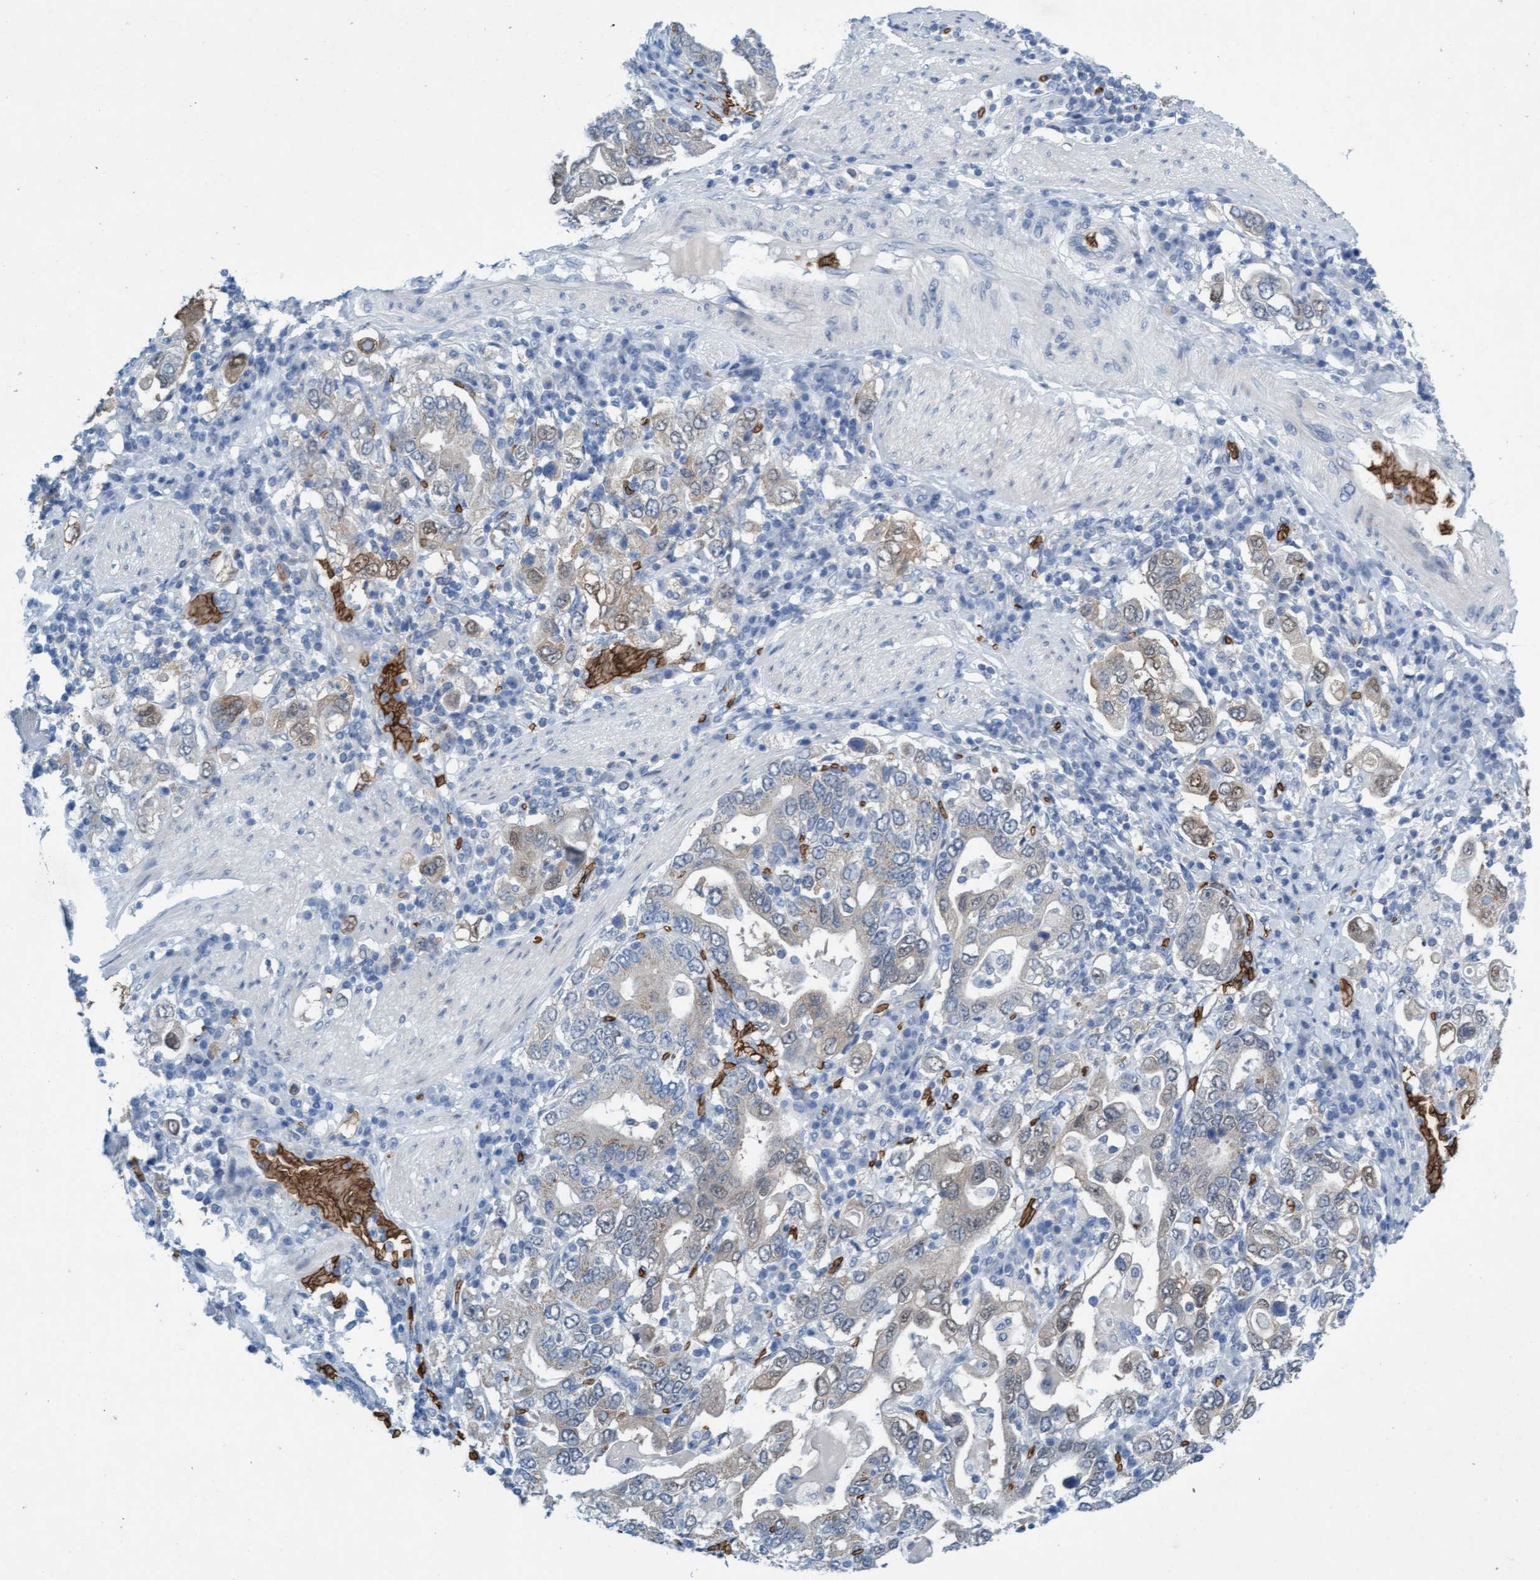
{"staining": {"intensity": "weak", "quantity": "<25%", "location": "nuclear"}, "tissue": "stomach cancer", "cell_type": "Tumor cells", "image_type": "cancer", "snomed": [{"axis": "morphology", "description": "Adenocarcinoma, NOS"}, {"axis": "topography", "description": "Stomach, upper"}], "caption": "An immunohistochemistry (IHC) micrograph of stomach adenocarcinoma is shown. There is no staining in tumor cells of stomach adenocarcinoma.", "gene": "SPEM2", "patient": {"sex": "male", "age": 62}}